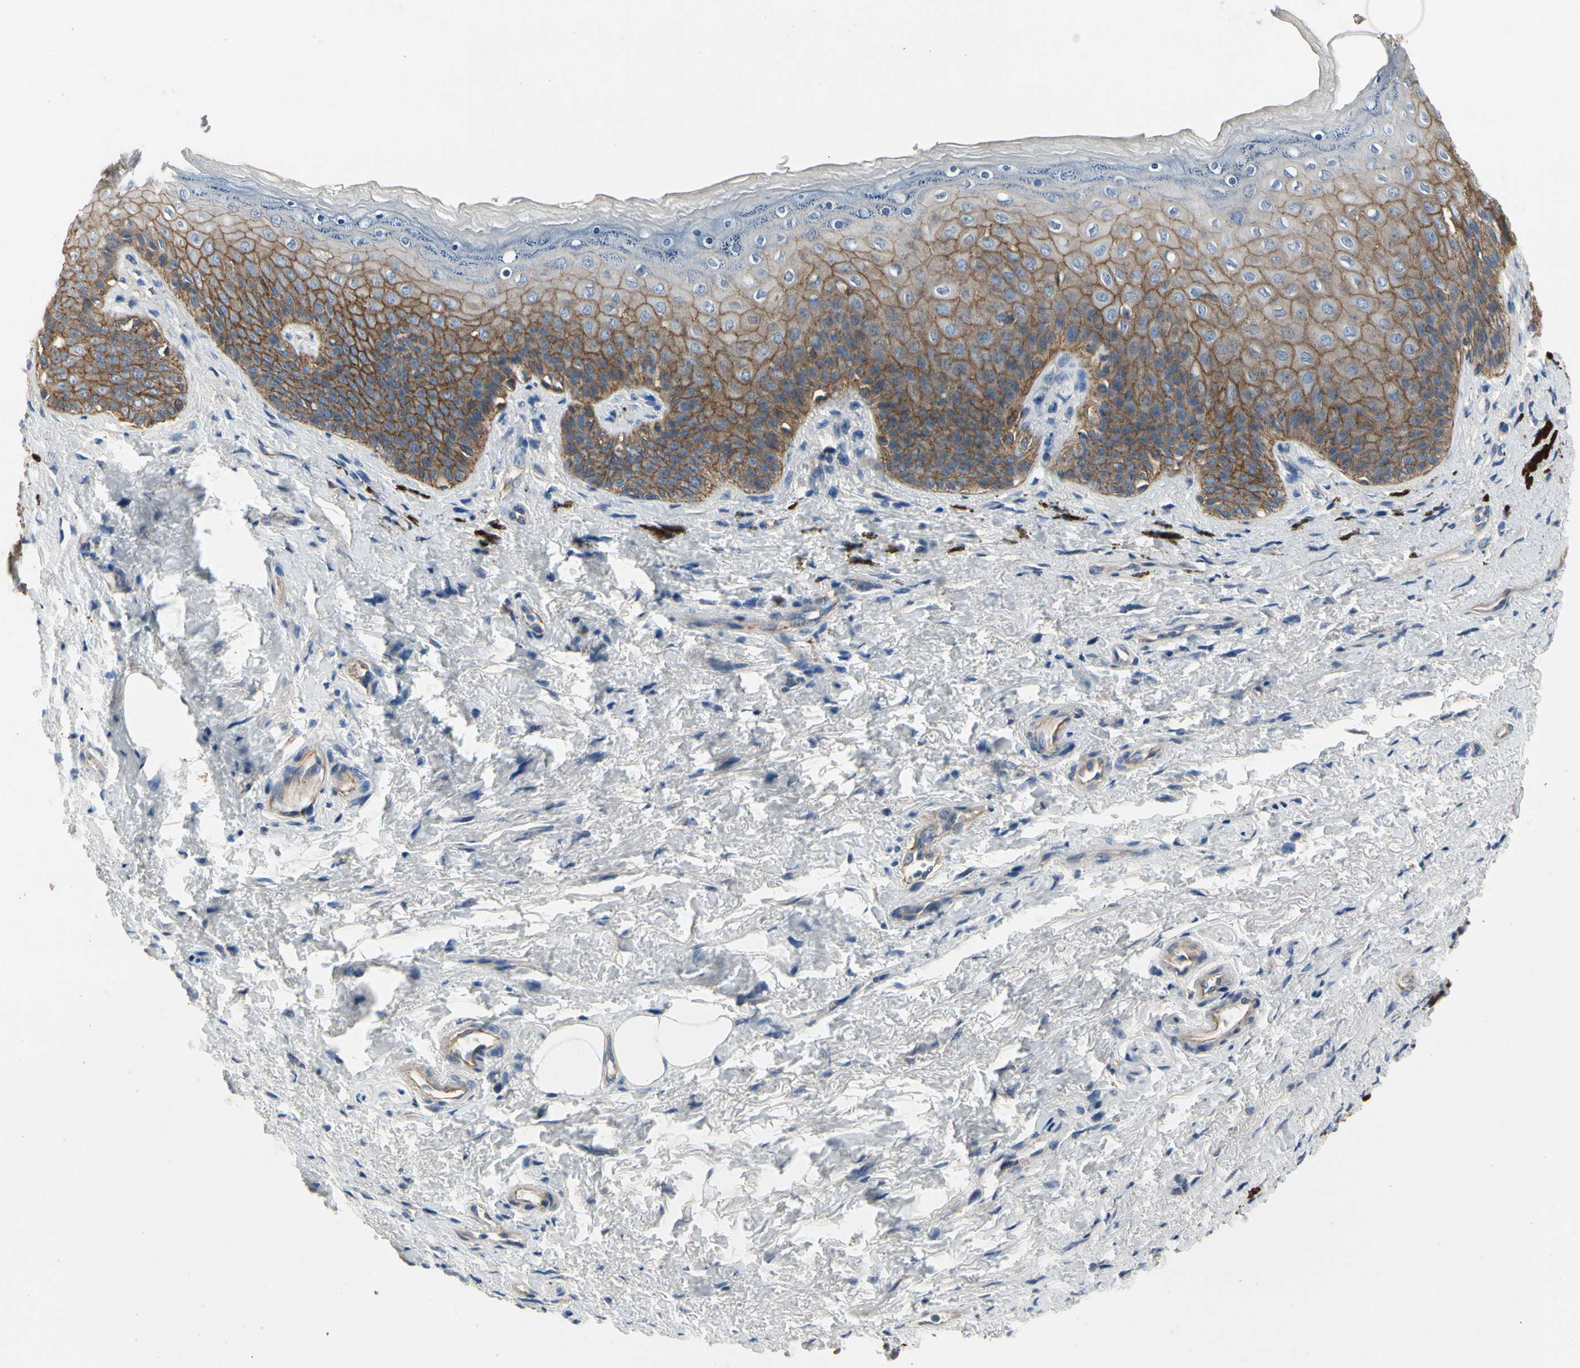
{"staining": {"intensity": "weak", "quantity": "25%-75%", "location": "cytoplasmic/membranous"}, "tissue": "skin", "cell_type": "Epidermal cells", "image_type": "normal", "snomed": [{"axis": "morphology", "description": "Normal tissue, NOS"}, {"axis": "topography", "description": "Anal"}], "caption": "Skin stained with DAB (3,3'-diaminobenzidine) immunohistochemistry shows low levels of weak cytoplasmic/membranous positivity in approximately 25%-75% of epidermal cells.", "gene": "LGR6", "patient": {"sex": "female", "age": 46}}